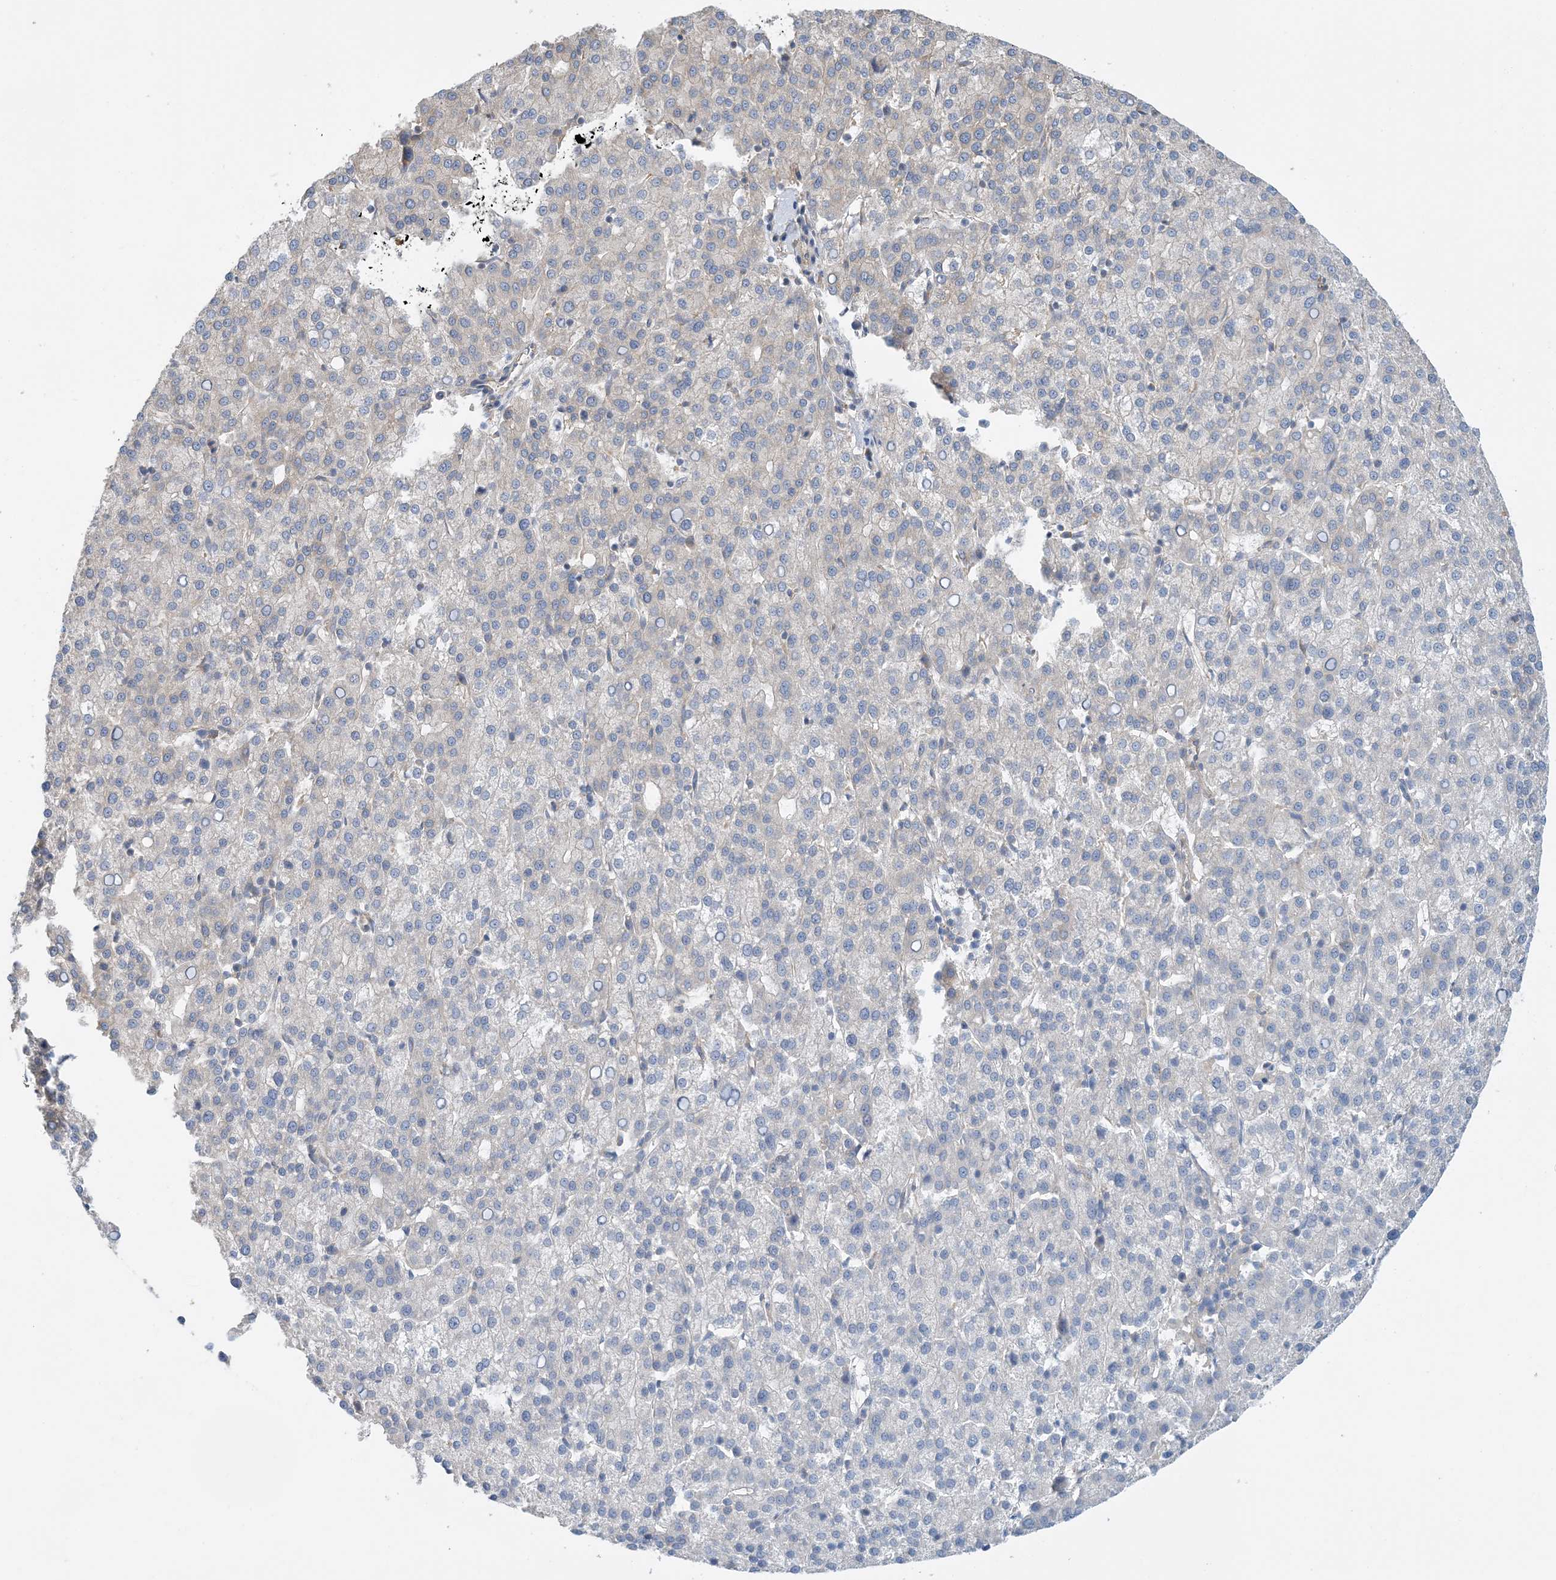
{"staining": {"intensity": "negative", "quantity": "none", "location": "none"}, "tissue": "liver cancer", "cell_type": "Tumor cells", "image_type": "cancer", "snomed": [{"axis": "morphology", "description": "Carcinoma, Hepatocellular, NOS"}, {"axis": "topography", "description": "Liver"}], "caption": "Photomicrograph shows no significant protein expression in tumor cells of liver hepatocellular carcinoma.", "gene": "SIDT1", "patient": {"sex": "female", "age": 58}}